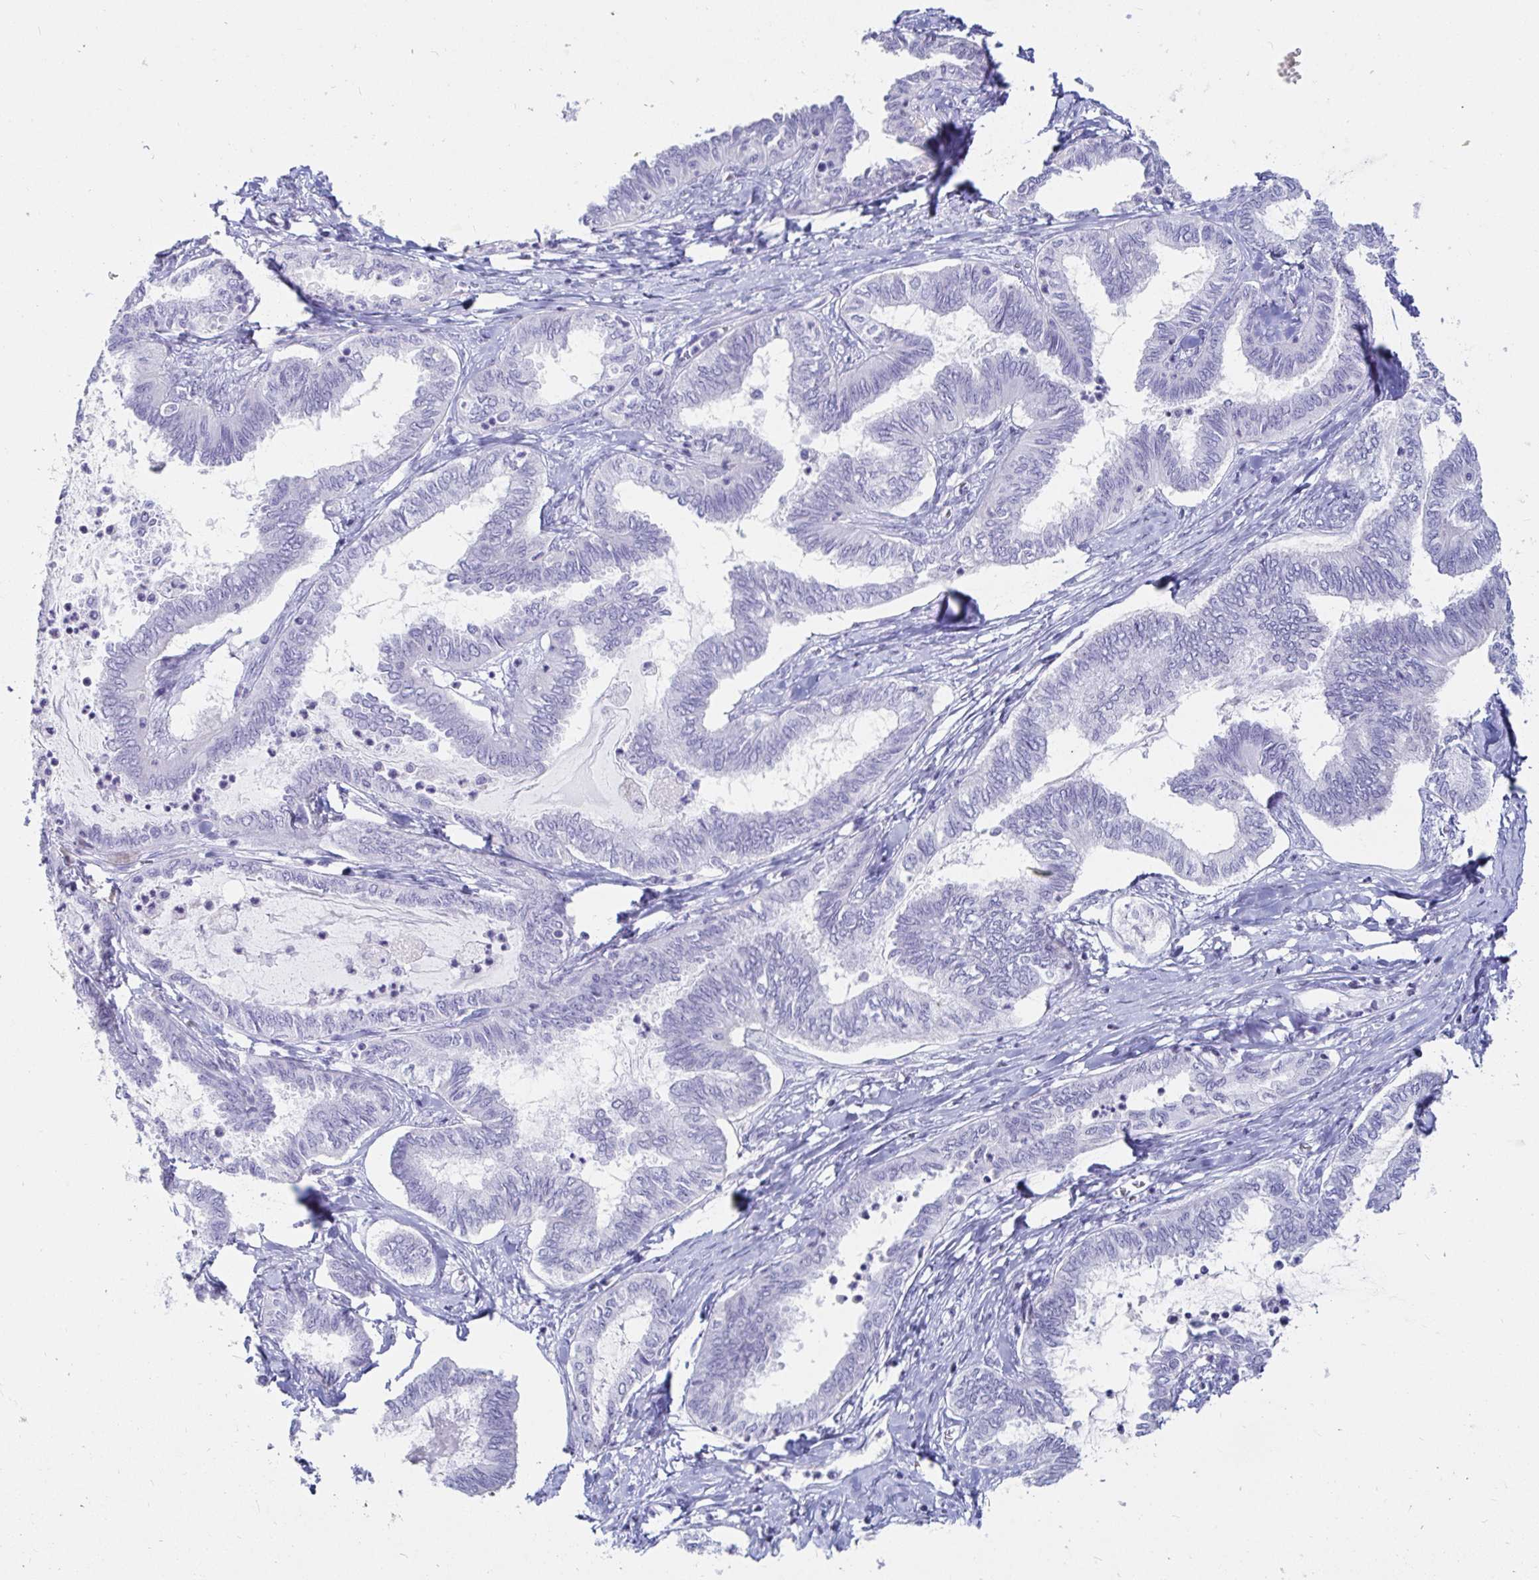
{"staining": {"intensity": "negative", "quantity": "none", "location": "none"}, "tissue": "ovarian cancer", "cell_type": "Tumor cells", "image_type": "cancer", "snomed": [{"axis": "morphology", "description": "Carcinoma, endometroid"}, {"axis": "topography", "description": "Ovary"}], "caption": "Immunohistochemical staining of human ovarian endometroid carcinoma shows no significant staining in tumor cells. (DAB (3,3'-diaminobenzidine) IHC with hematoxylin counter stain).", "gene": "OR10K1", "patient": {"sex": "female", "age": 70}}